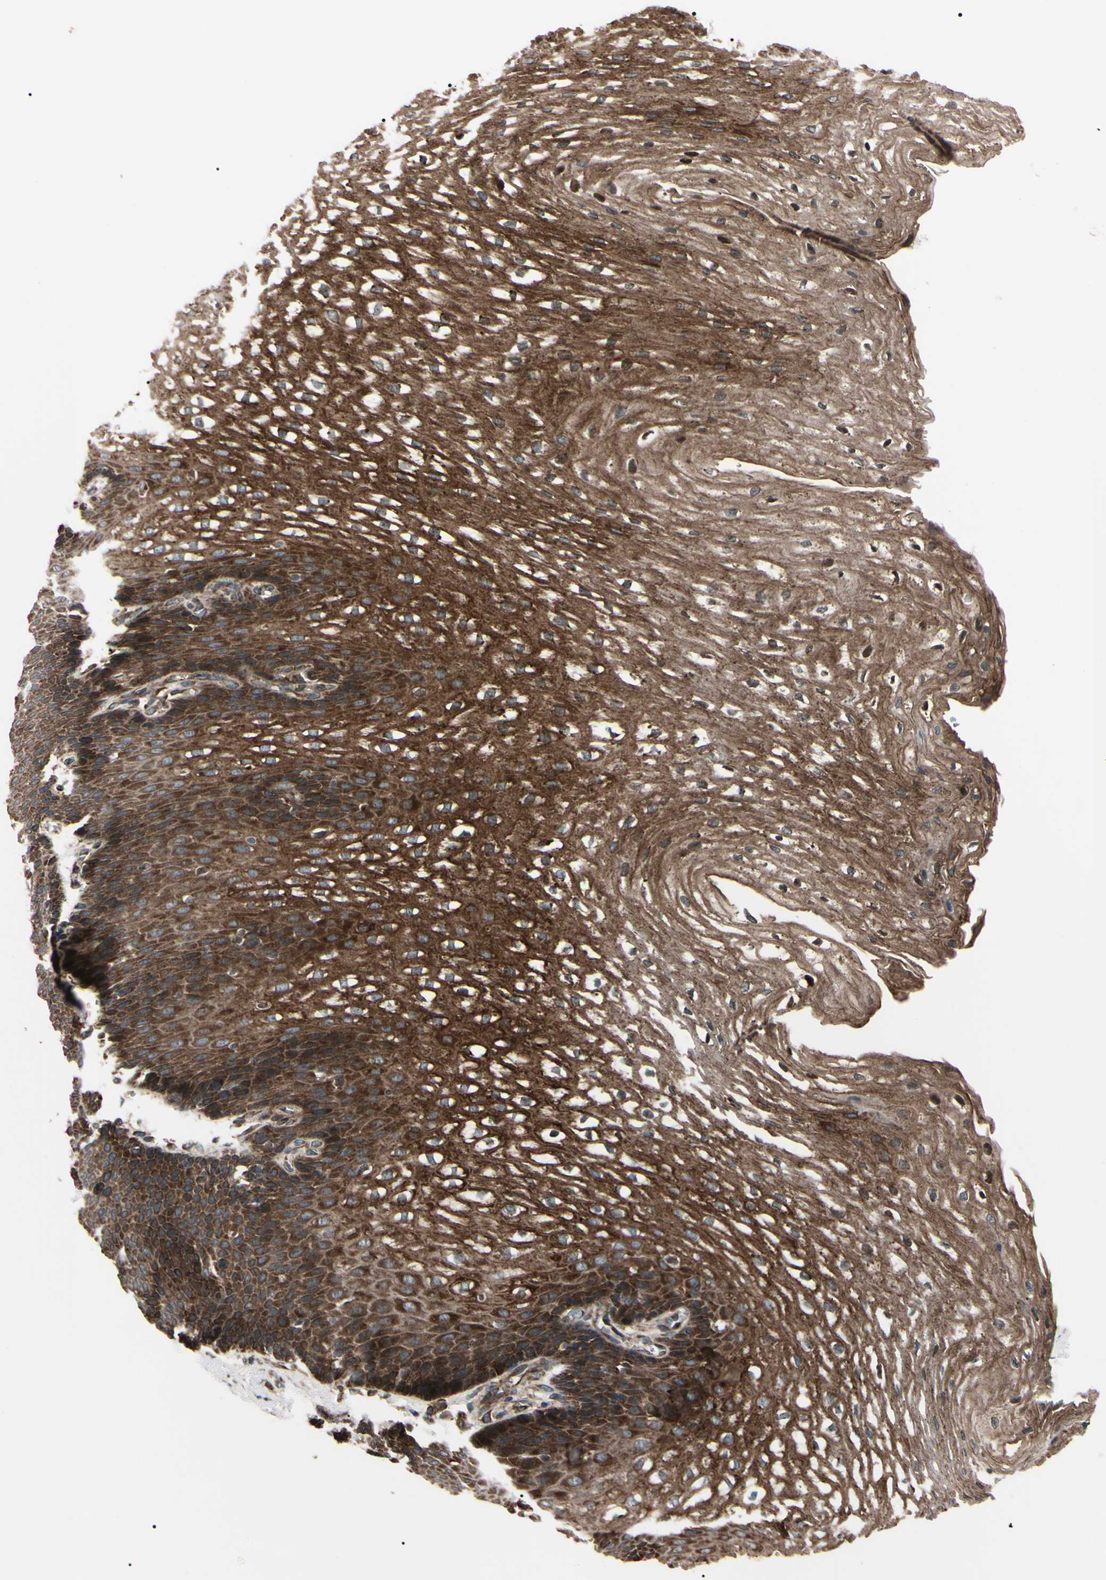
{"staining": {"intensity": "strong", "quantity": ">75%", "location": "cytoplasmic/membranous"}, "tissue": "esophagus", "cell_type": "Squamous epithelial cells", "image_type": "normal", "snomed": [{"axis": "morphology", "description": "Normal tissue, NOS"}, {"axis": "topography", "description": "Esophagus"}], "caption": "Protein expression by IHC reveals strong cytoplasmic/membranous positivity in approximately >75% of squamous epithelial cells in normal esophagus.", "gene": "GUCY1B1", "patient": {"sex": "male", "age": 48}}